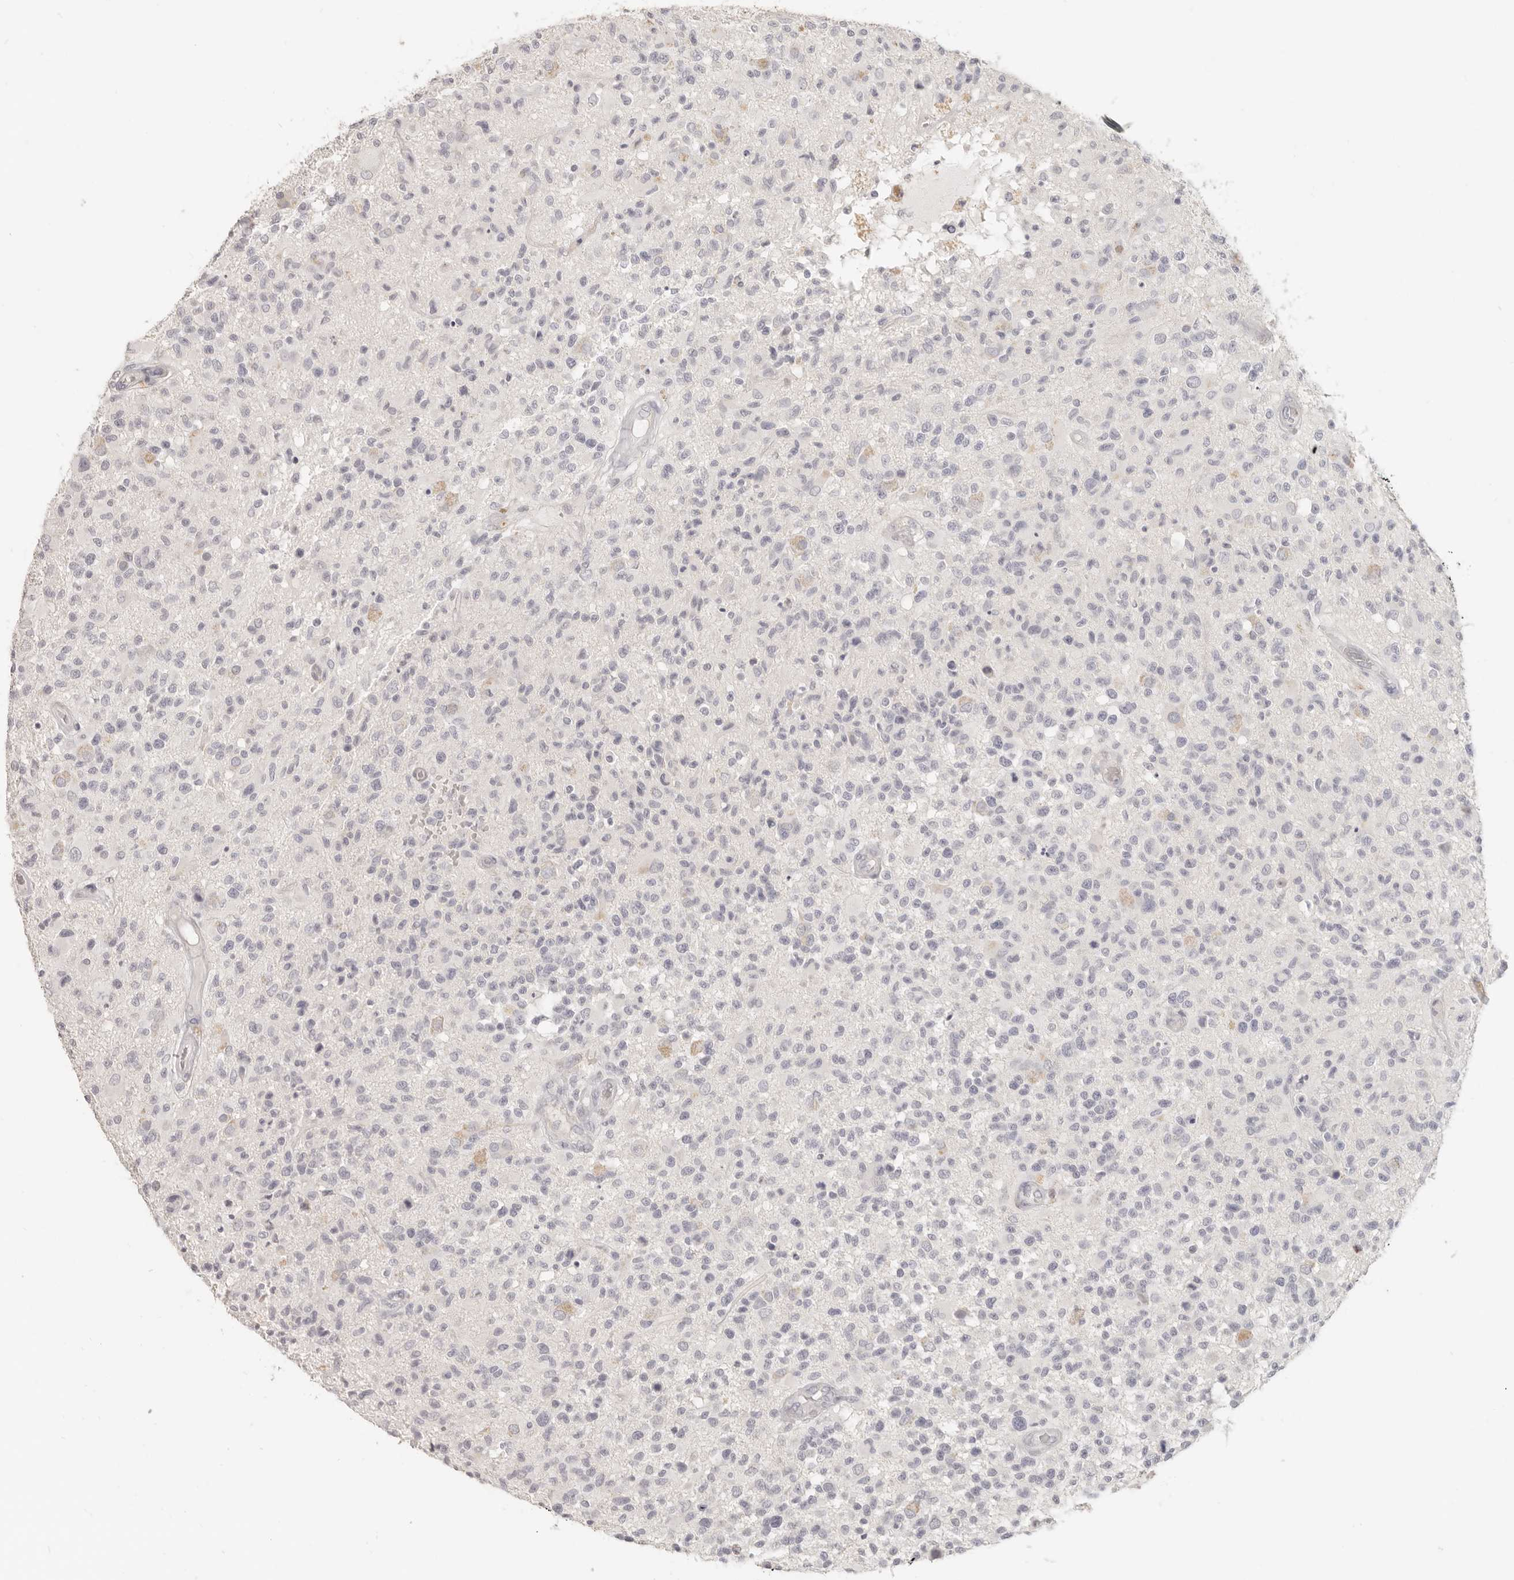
{"staining": {"intensity": "negative", "quantity": "none", "location": "none"}, "tissue": "glioma", "cell_type": "Tumor cells", "image_type": "cancer", "snomed": [{"axis": "morphology", "description": "Glioma, malignant, High grade"}, {"axis": "morphology", "description": "Glioblastoma, NOS"}, {"axis": "topography", "description": "Brain"}], "caption": "Immunohistochemistry photomicrograph of neoplastic tissue: human glioma stained with DAB exhibits no significant protein expression in tumor cells.", "gene": "EPCAM", "patient": {"sex": "male", "age": 60}}